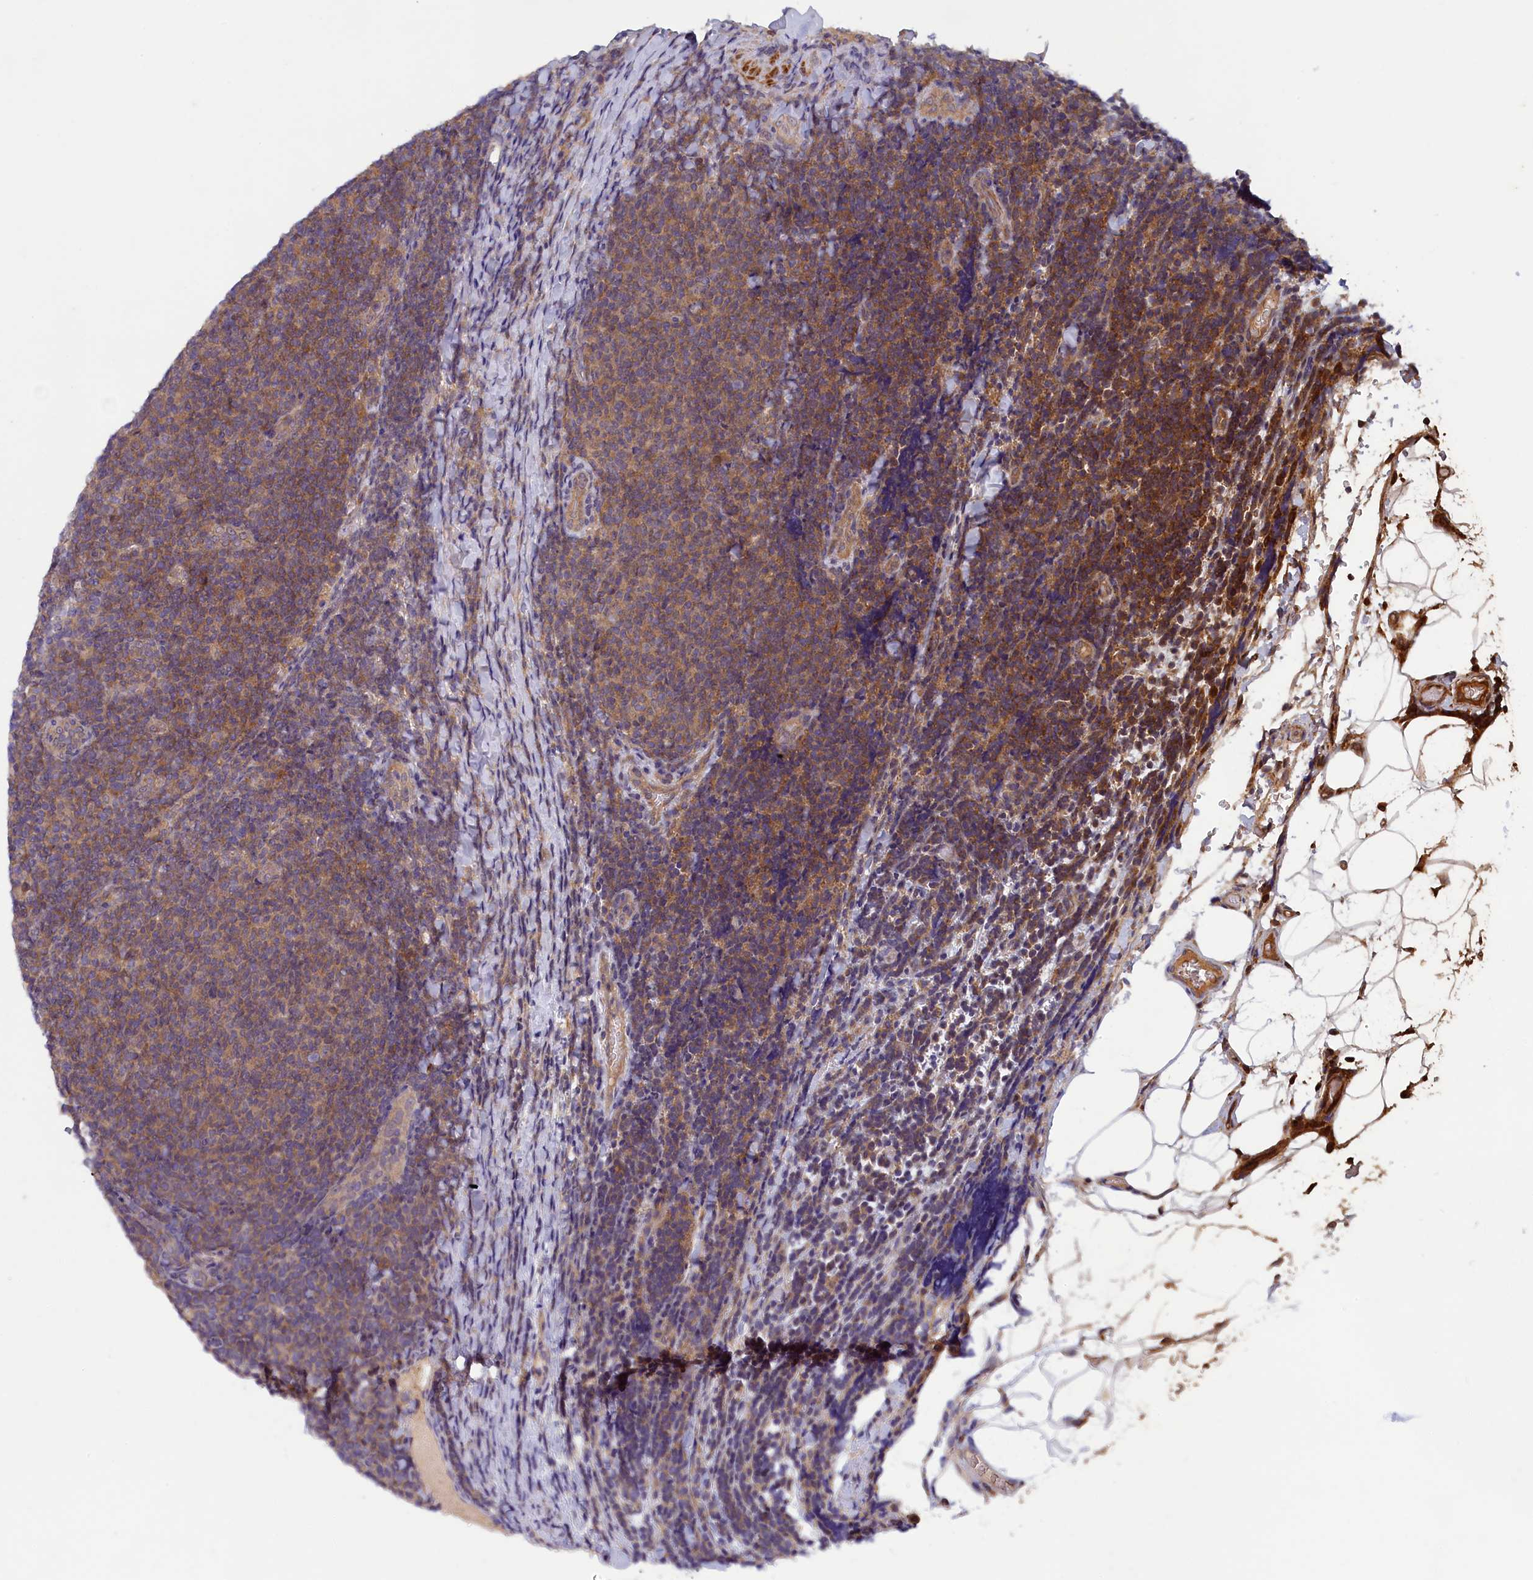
{"staining": {"intensity": "moderate", "quantity": ">75%", "location": "cytoplasmic/membranous"}, "tissue": "lymphoma", "cell_type": "Tumor cells", "image_type": "cancer", "snomed": [{"axis": "morphology", "description": "Malignant lymphoma, non-Hodgkin's type, Low grade"}, {"axis": "topography", "description": "Lymph node"}], "caption": "Moderate cytoplasmic/membranous protein staining is present in about >75% of tumor cells in low-grade malignant lymphoma, non-Hodgkin's type.", "gene": "NUBP1", "patient": {"sex": "male", "age": 66}}